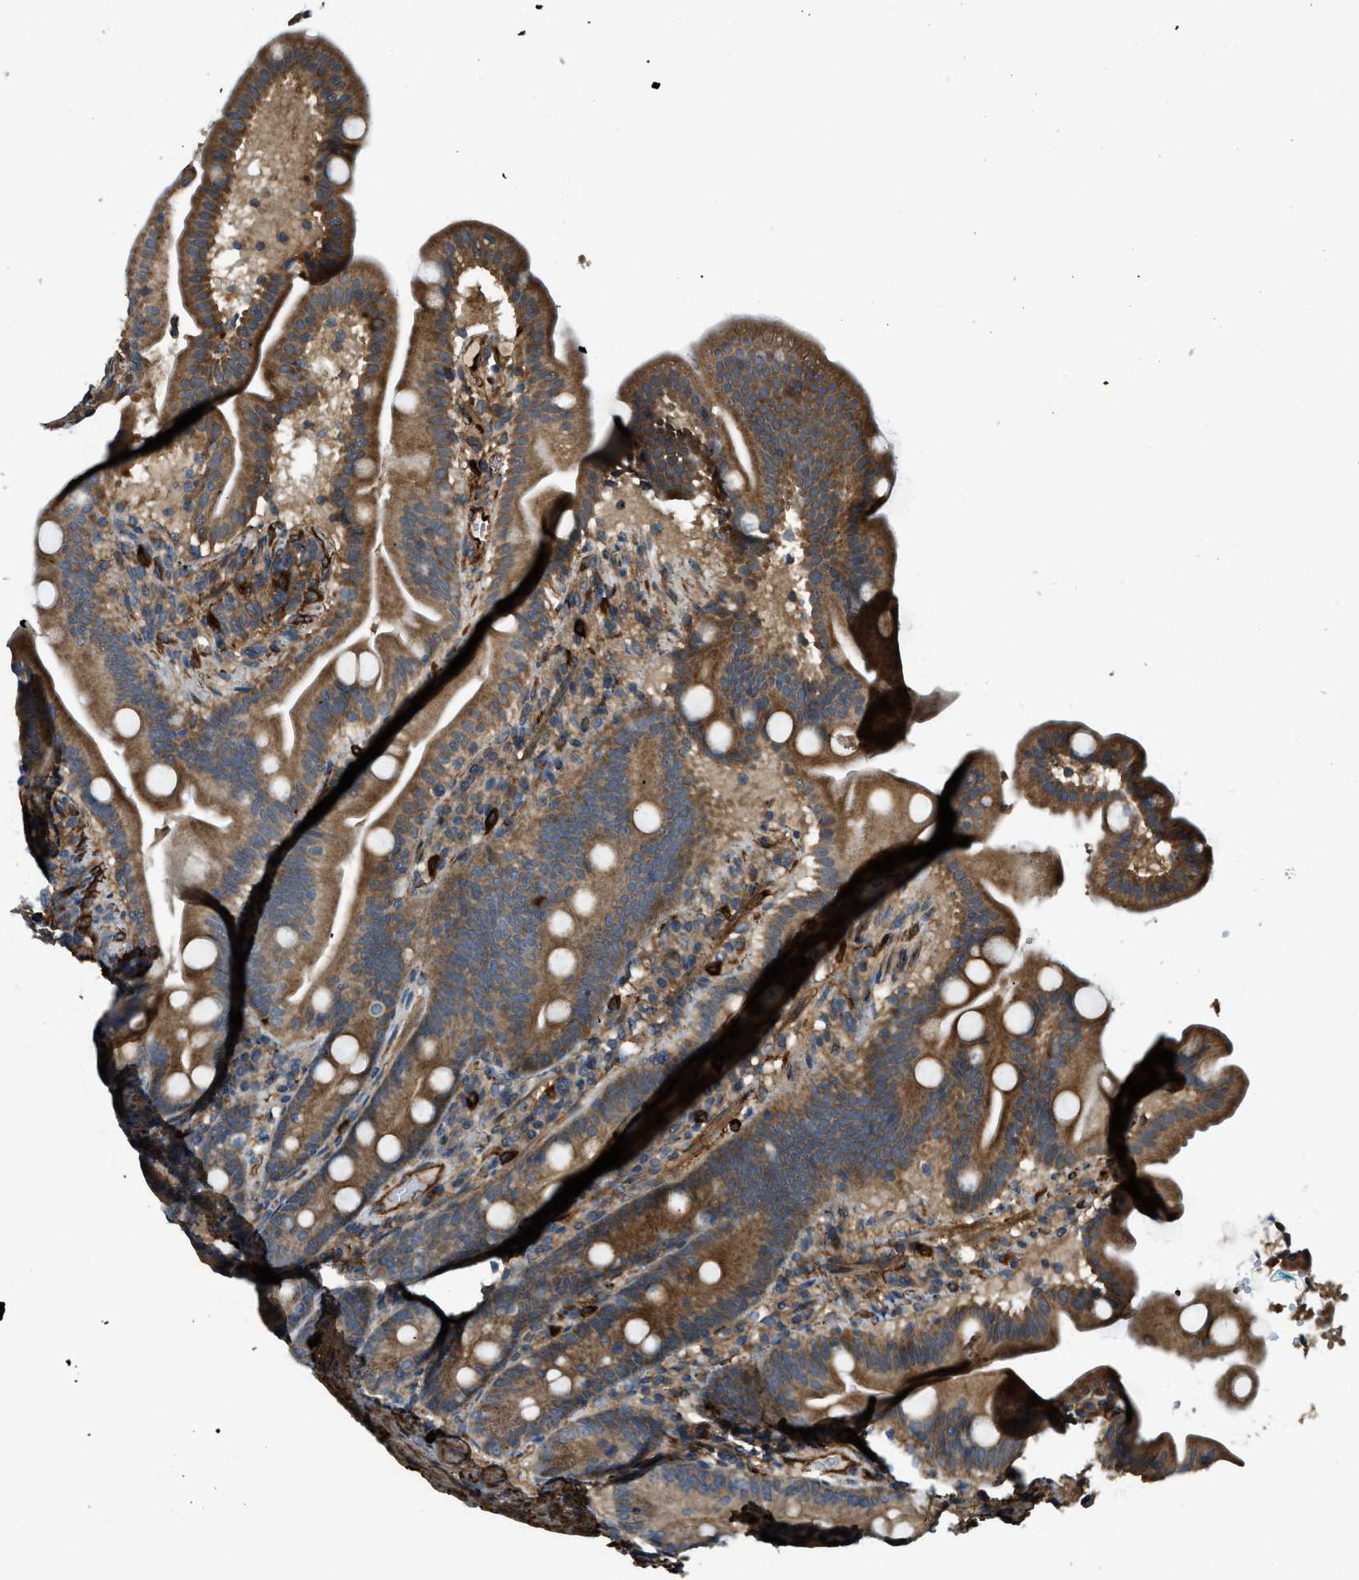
{"staining": {"intensity": "strong", "quantity": ">75%", "location": "cytoplasmic/membranous"}, "tissue": "duodenum", "cell_type": "Glandular cells", "image_type": "normal", "snomed": [{"axis": "morphology", "description": "Normal tissue, NOS"}, {"axis": "topography", "description": "Duodenum"}], "caption": "Approximately >75% of glandular cells in unremarkable duodenum display strong cytoplasmic/membranous protein staining as visualized by brown immunohistochemical staining.", "gene": "BAG4", "patient": {"sex": "male", "age": 54}}